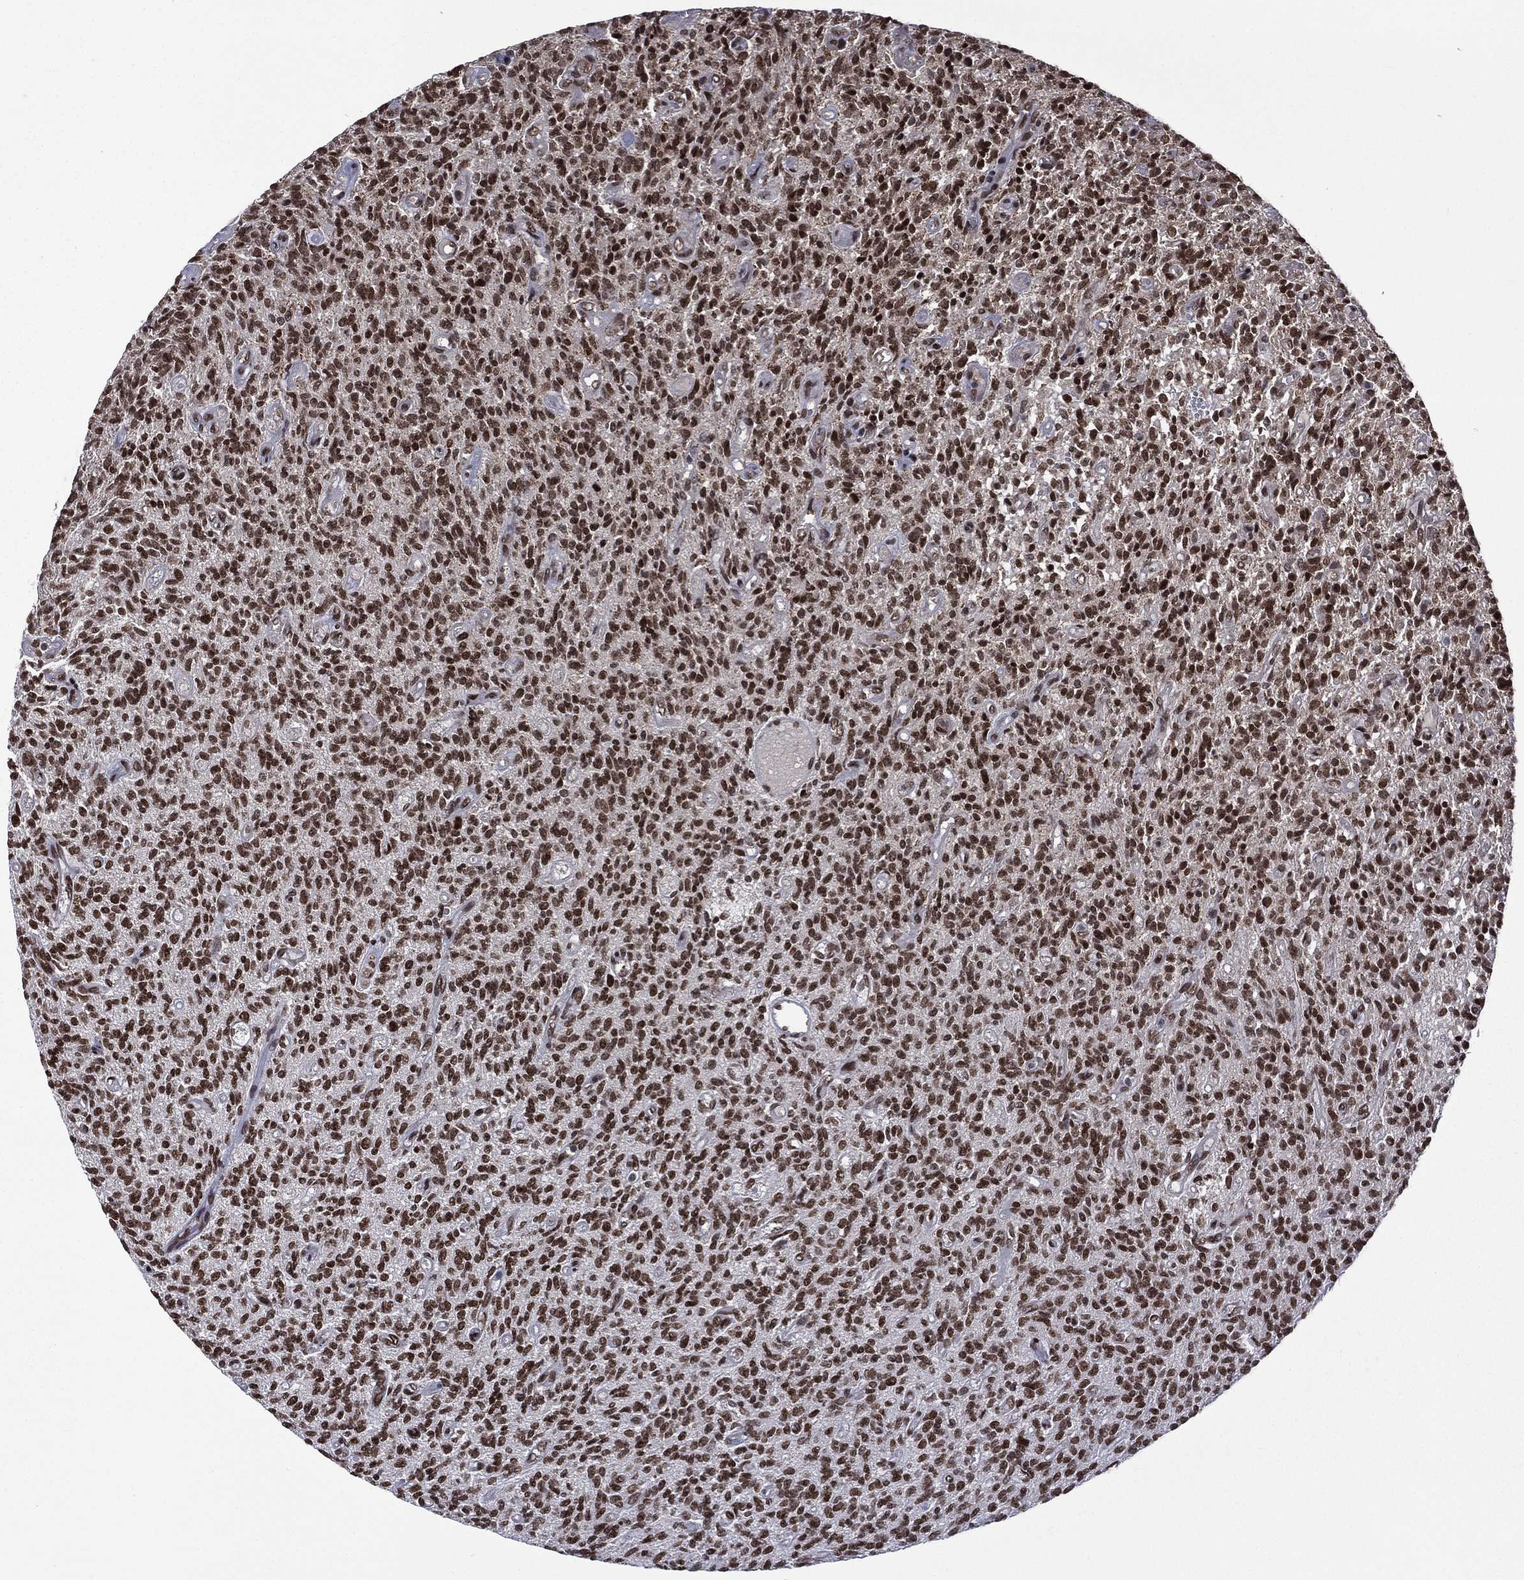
{"staining": {"intensity": "strong", "quantity": ">75%", "location": "nuclear"}, "tissue": "glioma", "cell_type": "Tumor cells", "image_type": "cancer", "snomed": [{"axis": "morphology", "description": "Glioma, malignant, High grade"}, {"axis": "topography", "description": "Brain"}], "caption": "A high amount of strong nuclear positivity is appreciated in about >75% of tumor cells in glioma tissue.", "gene": "C5orf24", "patient": {"sex": "male", "age": 64}}